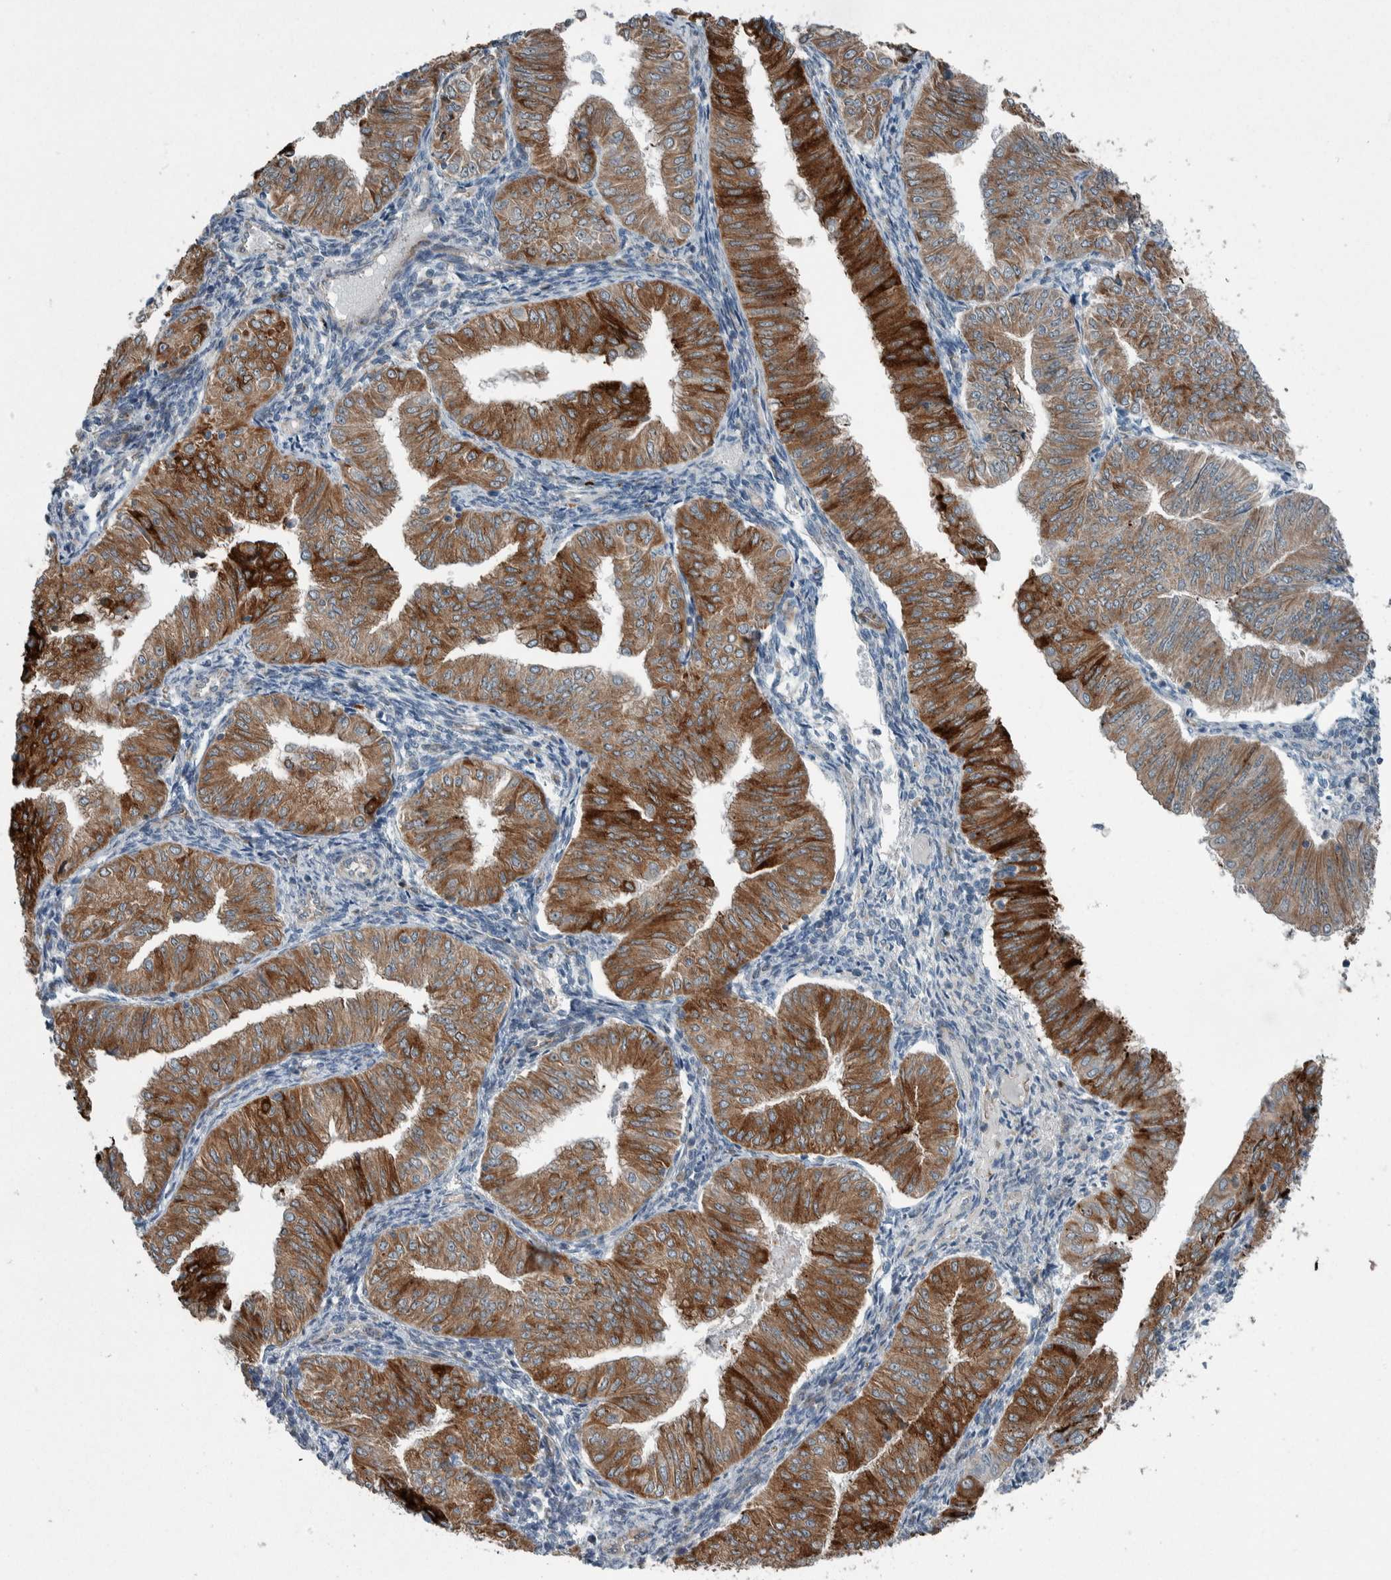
{"staining": {"intensity": "strong", "quantity": ">75%", "location": "cytoplasmic/membranous"}, "tissue": "endometrial cancer", "cell_type": "Tumor cells", "image_type": "cancer", "snomed": [{"axis": "morphology", "description": "Normal tissue, NOS"}, {"axis": "morphology", "description": "Adenocarcinoma, NOS"}, {"axis": "topography", "description": "Endometrium"}], "caption": "Human endometrial adenocarcinoma stained with a protein marker reveals strong staining in tumor cells.", "gene": "USP25", "patient": {"sex": "female", "age": 53}}